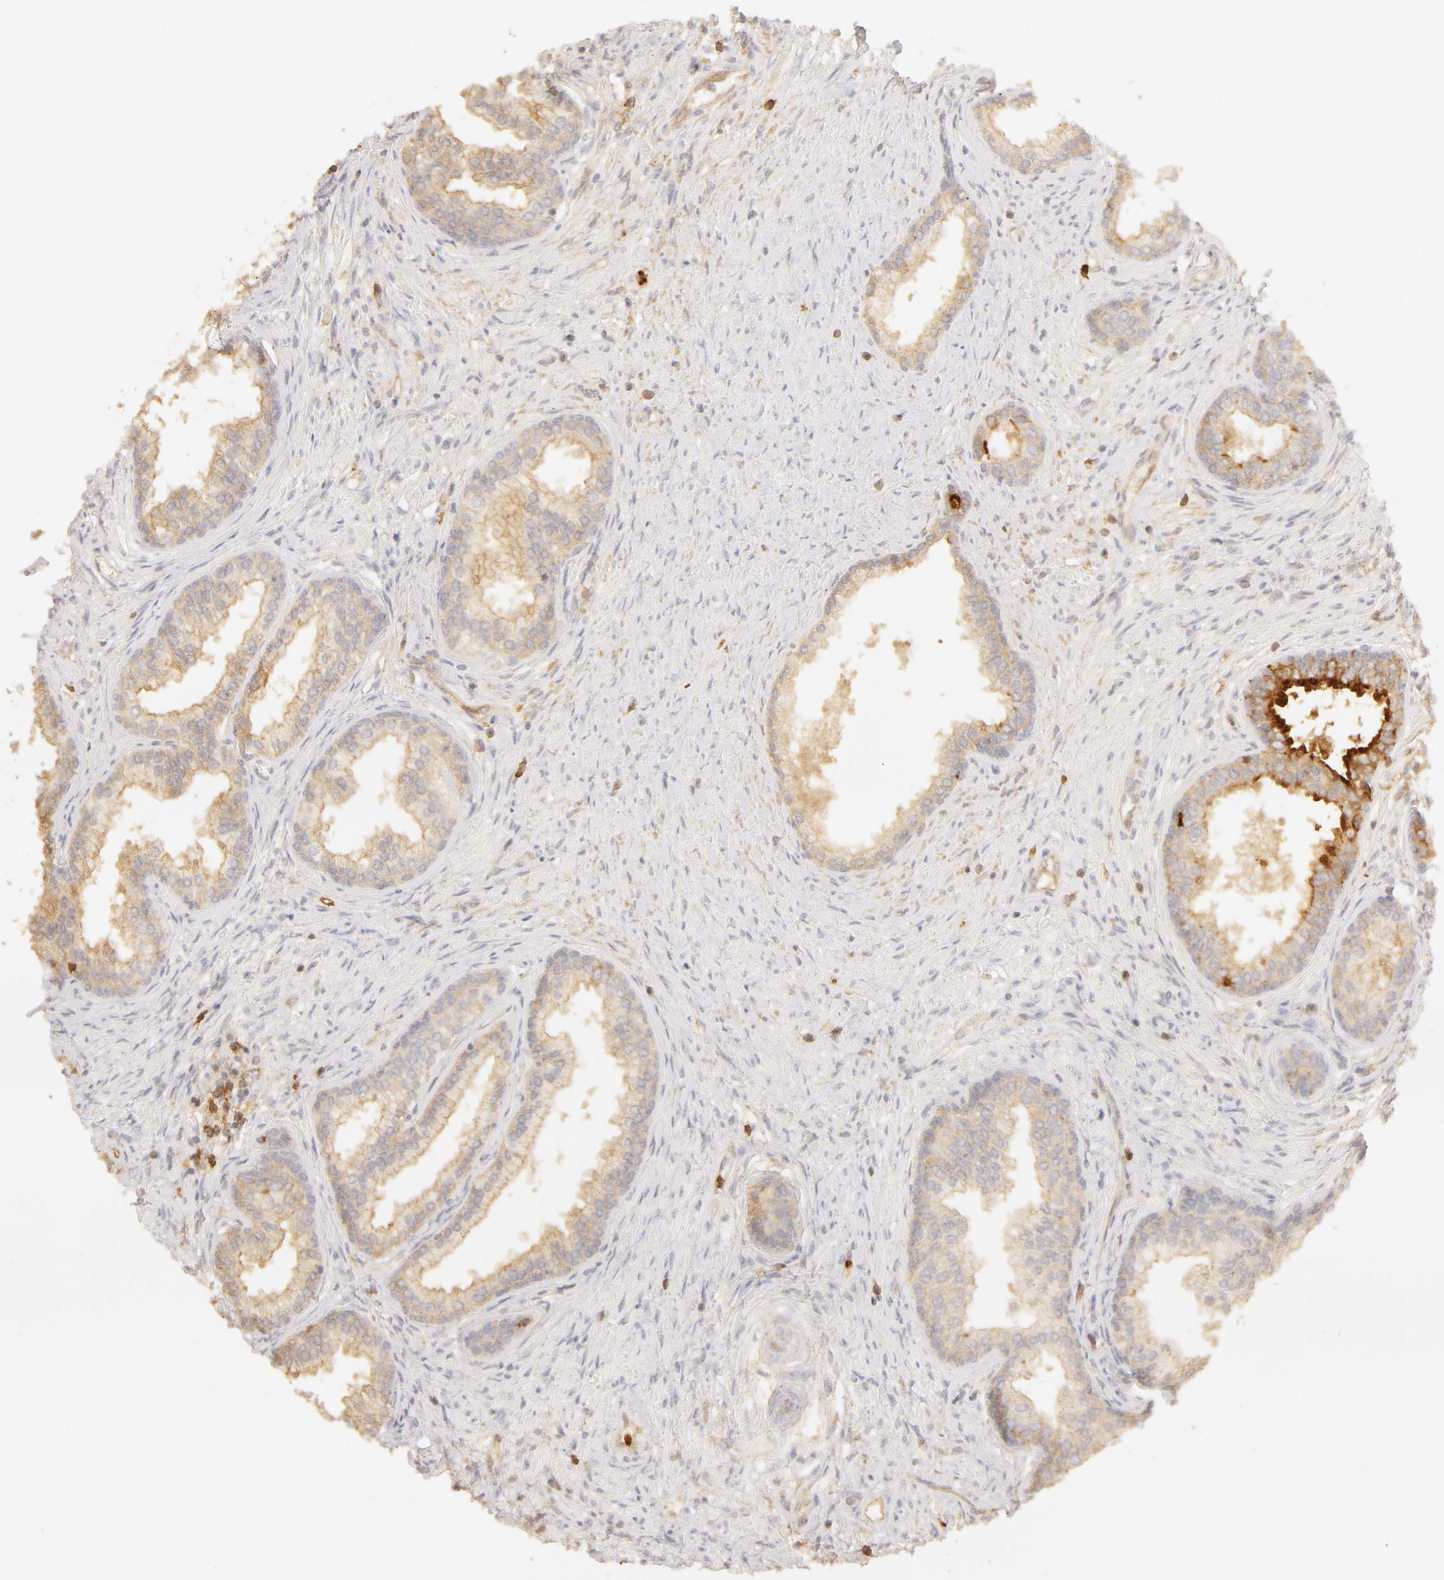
{"staining": {"intensity": "weak", "quantity": ">75%", "location": "cytoplasmic/membranous"}, "tissue": "prostate", "cell_type": "Glandular cells", "image_type": "normal", "snomed": [{"axis": "morphology", "description": "Normal tissue, NOS"}, {"axis": "topography", "description": "Prostate"}], "caption": "This micrograph reveals unremarkable prostate stained with IHC to label a protein in brown. The cytoplasmic/membranous of glandular cells show weak positivity for the protein. Nuclei are counter-stained blue.", "gene": "C1R", "patient": {"sex": "male", "age": 68}}